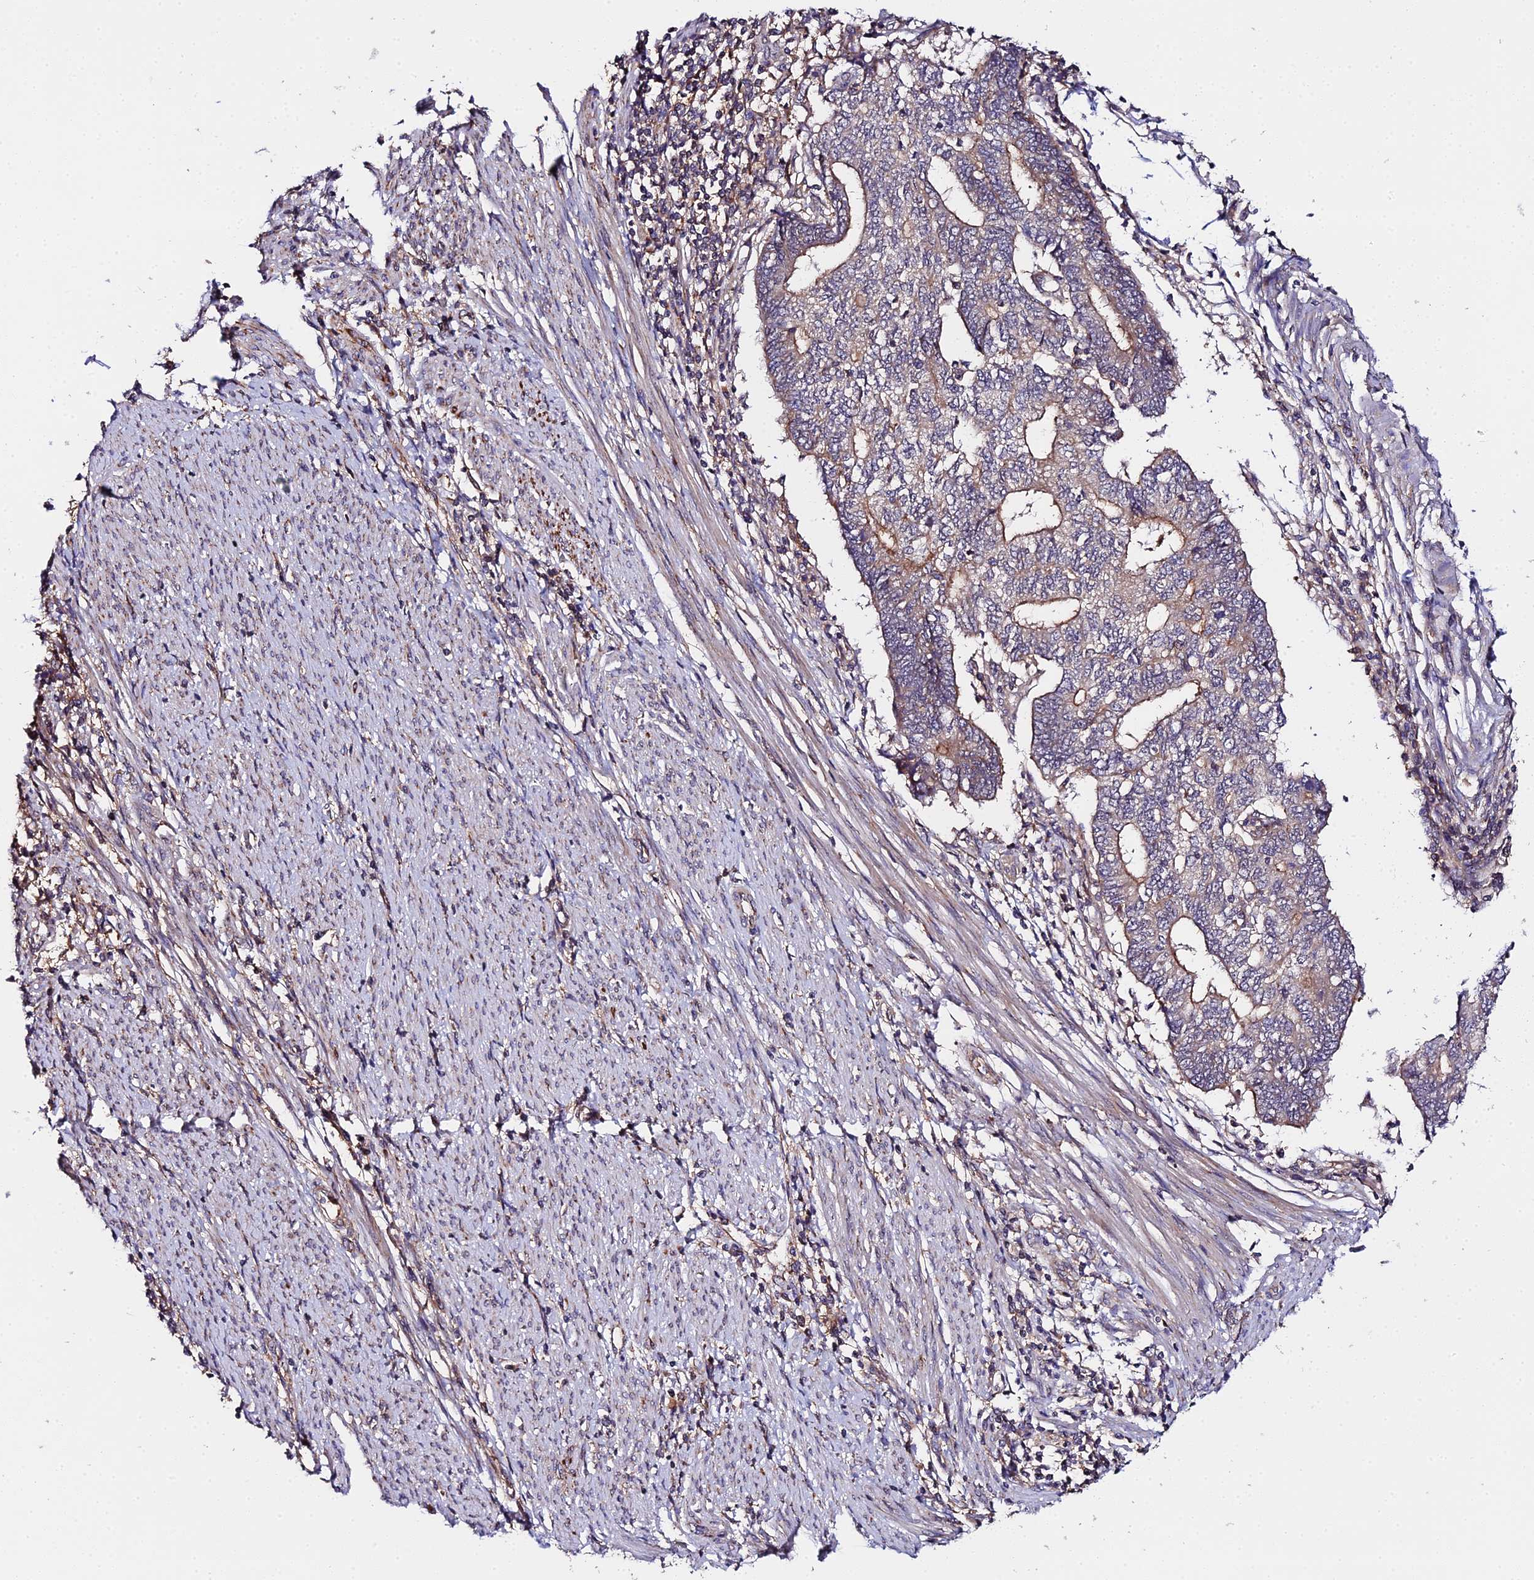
{"staining": {"intensity": "moderate", "quantity": "<25%", "location": "cytoplasmic/membranous"}, "tissue": "endometrial cancer", "cell_type": "Tumor cells", "image_type": "cancer", "snomed": [{"axis": "morphology", "description": "Adenocarcinoma, NOS"}, {"axis": "topography", "description": "Uterus"}, {"axis": "topography", "description": "Endometrium"}], "caption": "Moderate cytoplasmic/membranous staining for a protein is seen in approximately <25% of tumor cells of endometrial cancer (adenocarcinoma) using IHC.", "gene": "ZBED8", "patient": {"sex": "female", "age": 70}}